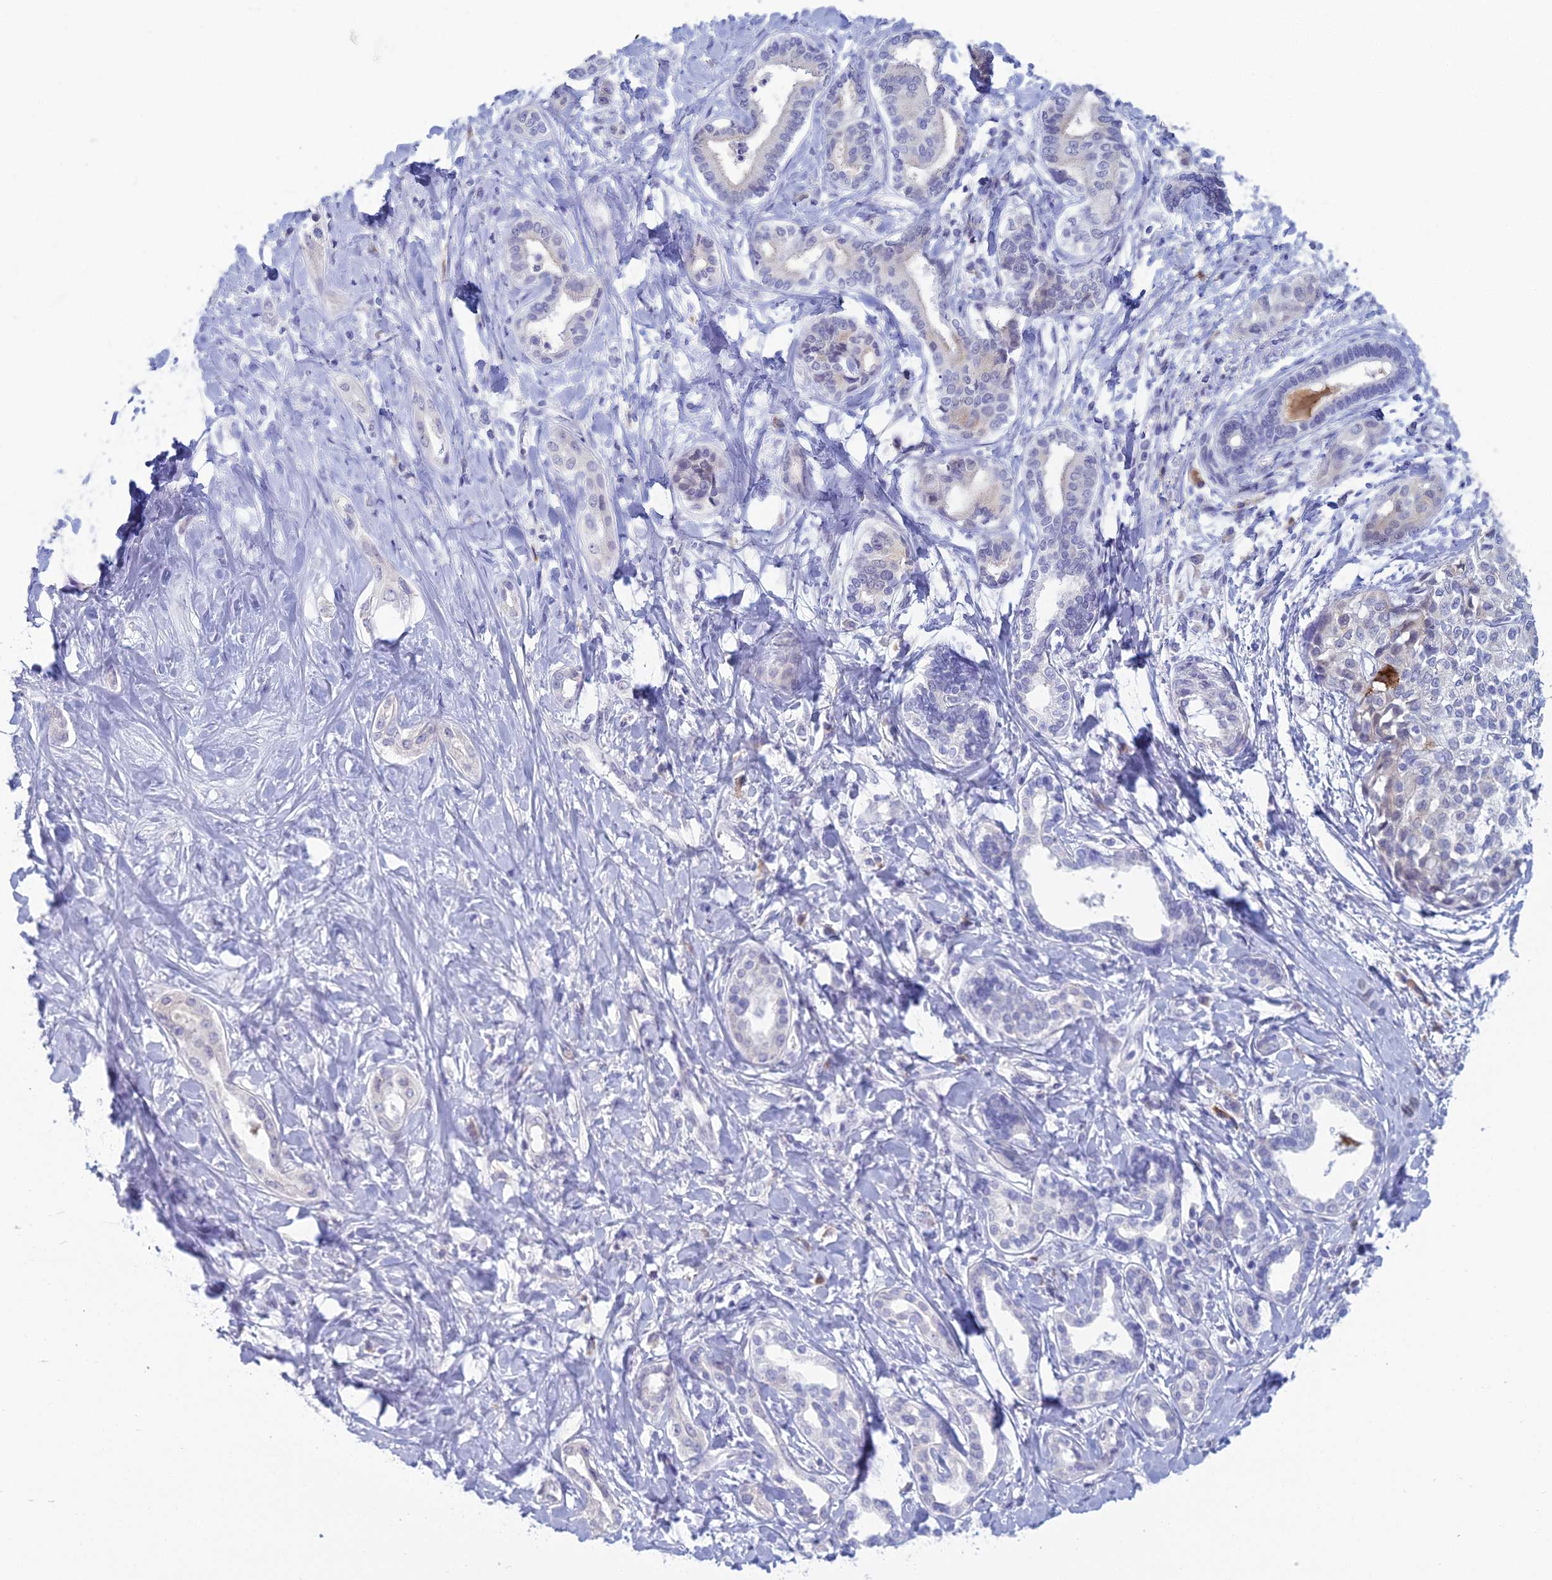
{"staining": {"intensity": "negative", "quantity": "none", "location": "none"}, "tissue": "liver cancer", "cell_type": "Tumor cells", "image_type": "cancer", "snomed": [{"axis": "morphology", "description": "Cholangiocarcinoma"}, {"axis": "topography", "description": "Liver"}], "caption": "IHC micrograph of neoplastic tissue: human cholangiocarcinoma (liver) stained with DAB (3,3'-diaminobenzidine) reveals no significant protein expression in tumor cells.", "gene": "MUC13", "patient": {"sex": "female", "age": 77}}